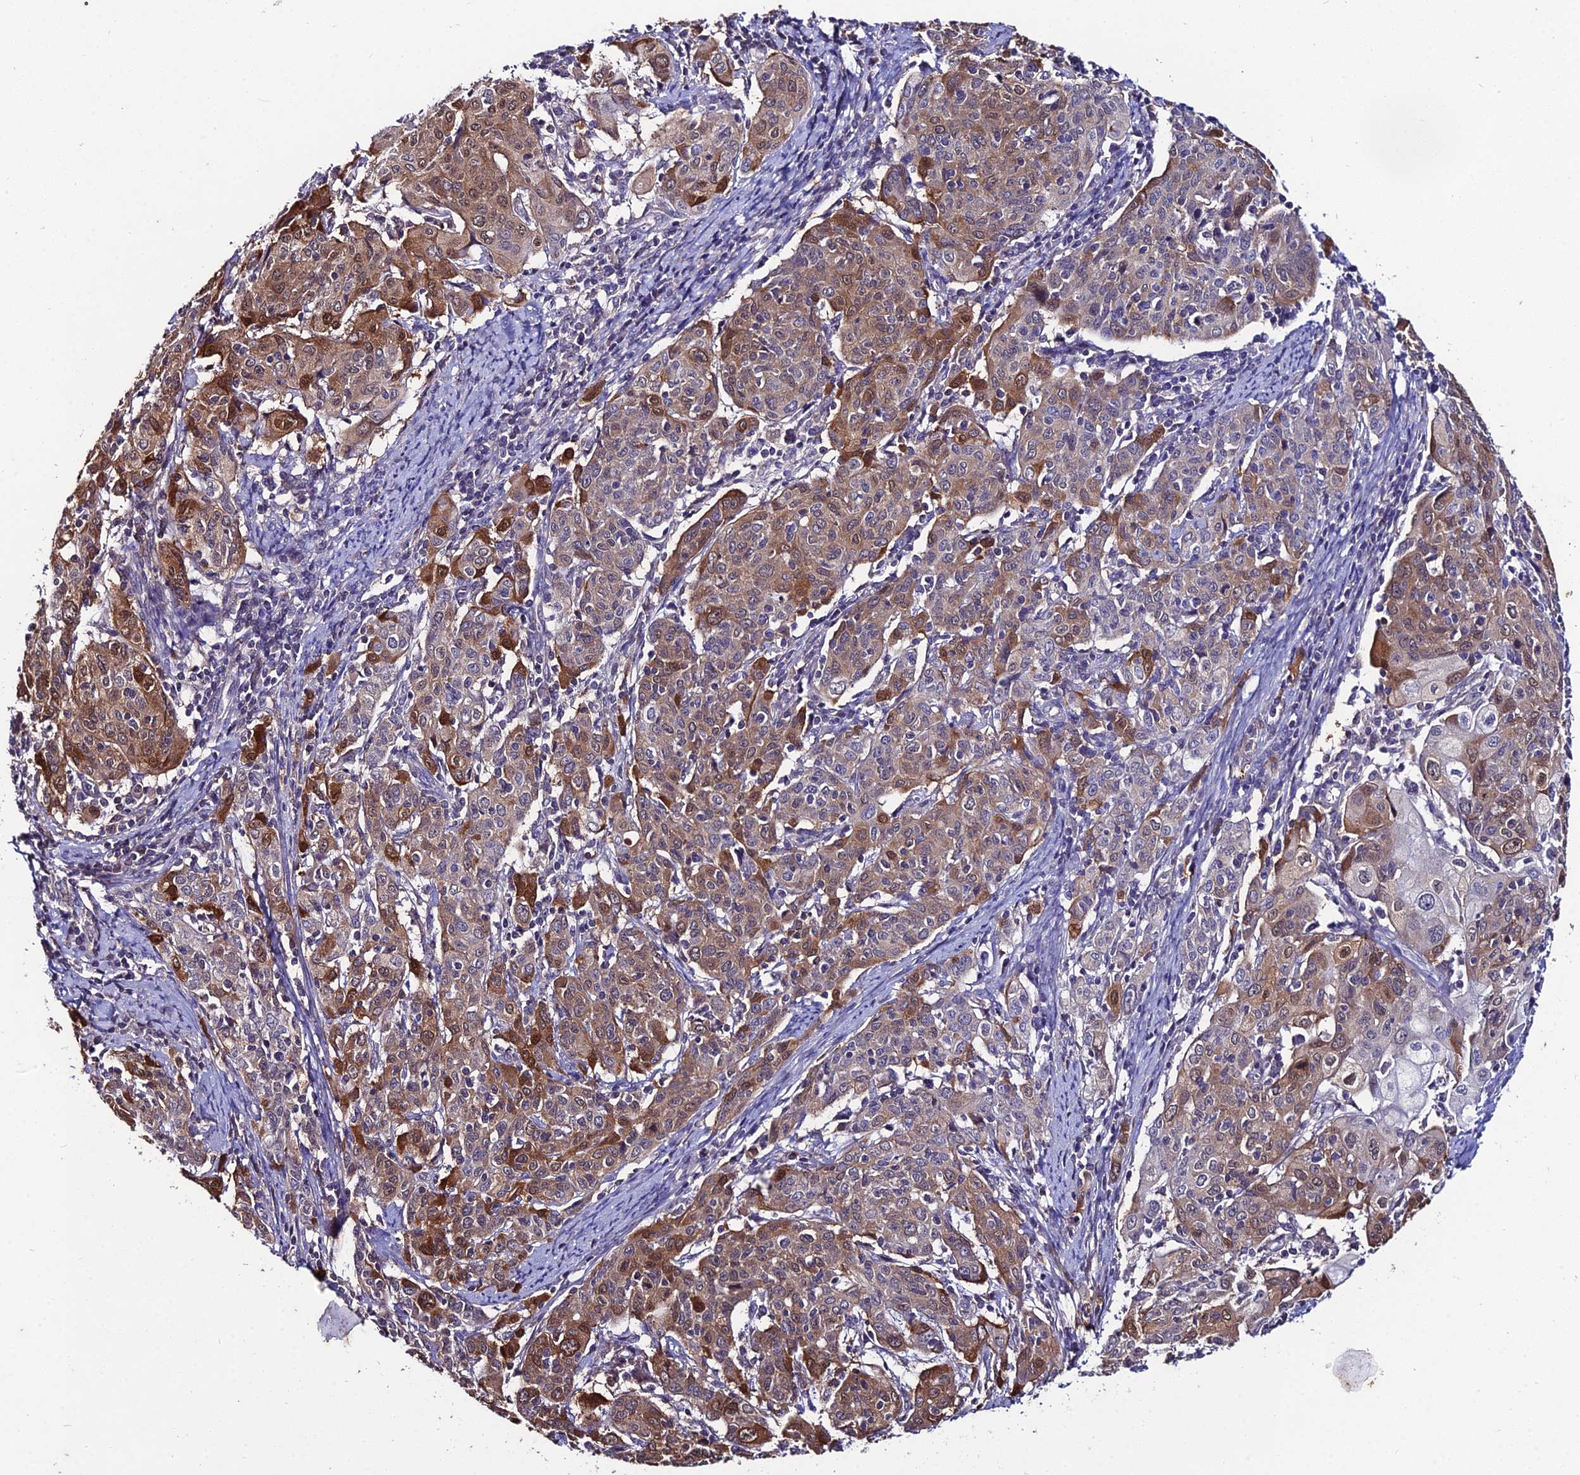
{"staining": {"intensity": "moderate", "quantity": "25%-75%", "location": "cytoplasmic/membranous,nuclear"}, "tissue": "cervical cancer", "cell_type": "Tumor cells", "image_type": "cancer", "snomed": [{"axis": "morphology", "description": "Squamous cell carcinoma, NOS"}, {"axis": "topography", "description": "Cervix"}], "caption": "Immunohistochemical staining of squamous cell carcinoma (cervical) shows medium levels of moderate cytoplasmic/membranous and nuclear protein expression in approximately 25%-75% of tumor cells.", "gene": "LGALS7", "patient": {"sex": "female", "age": 67}}